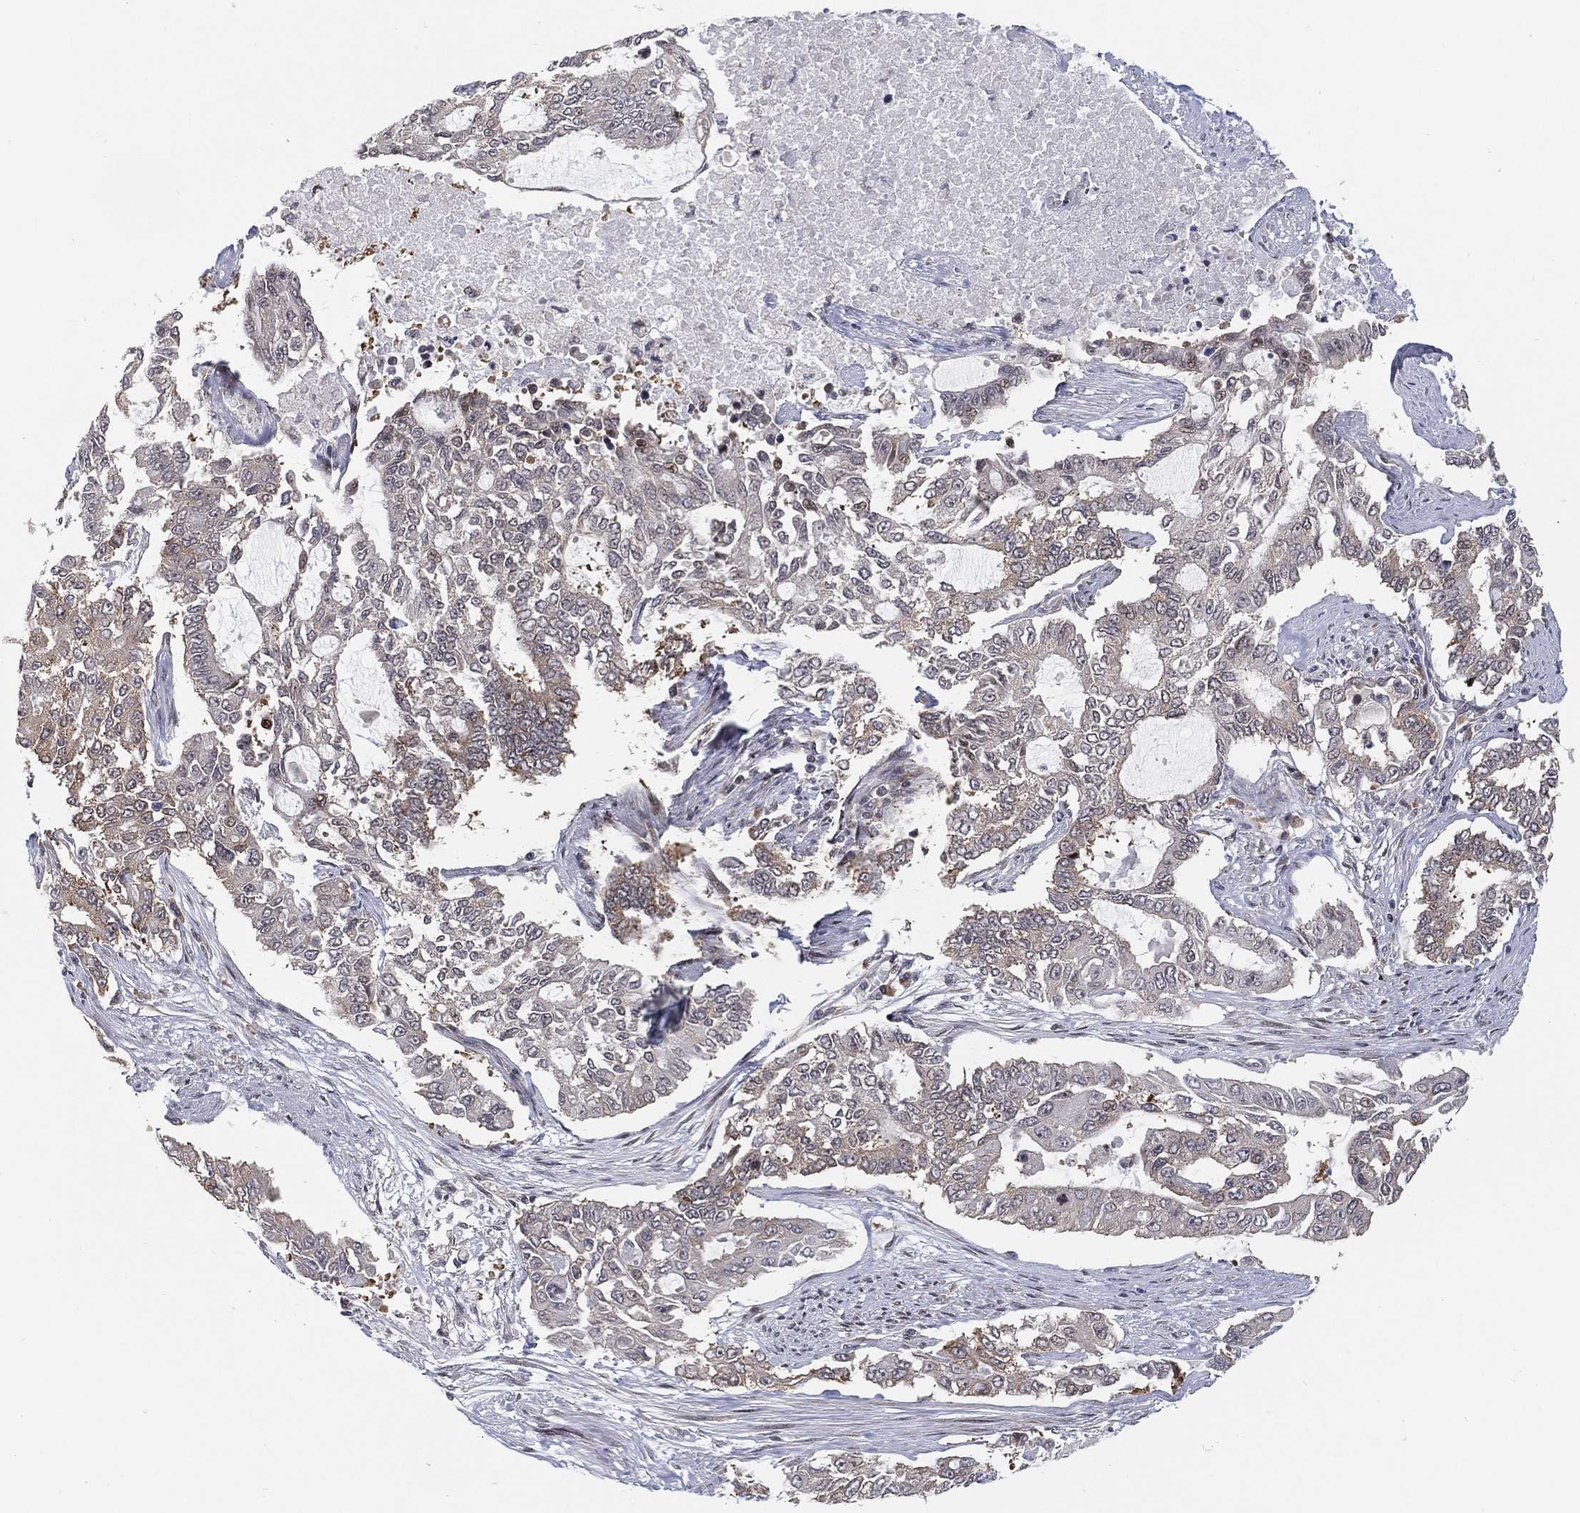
{"staining": {"intensity": "weak", "quantity": "25%-75%", "location": "cytoplasmic/membranous"}, "tissue": "endometrial cancer", "cell_type": "Tumor cells", "image_type": "cancer", "snomed": [{"axis": "morphology", "description": "Adenocarcinoma, NOS"}, {"axis": "topography", "description": "Uterus"}], "caption": "Endometrial cancer tissue reveals weak cytoplasmic/membranous positivity in approximately 25%-75% of tumor cells, visualized by immunohistochemistry.", "gene": "TMTC4", "patient": {"sex": "female", "age": 59}}